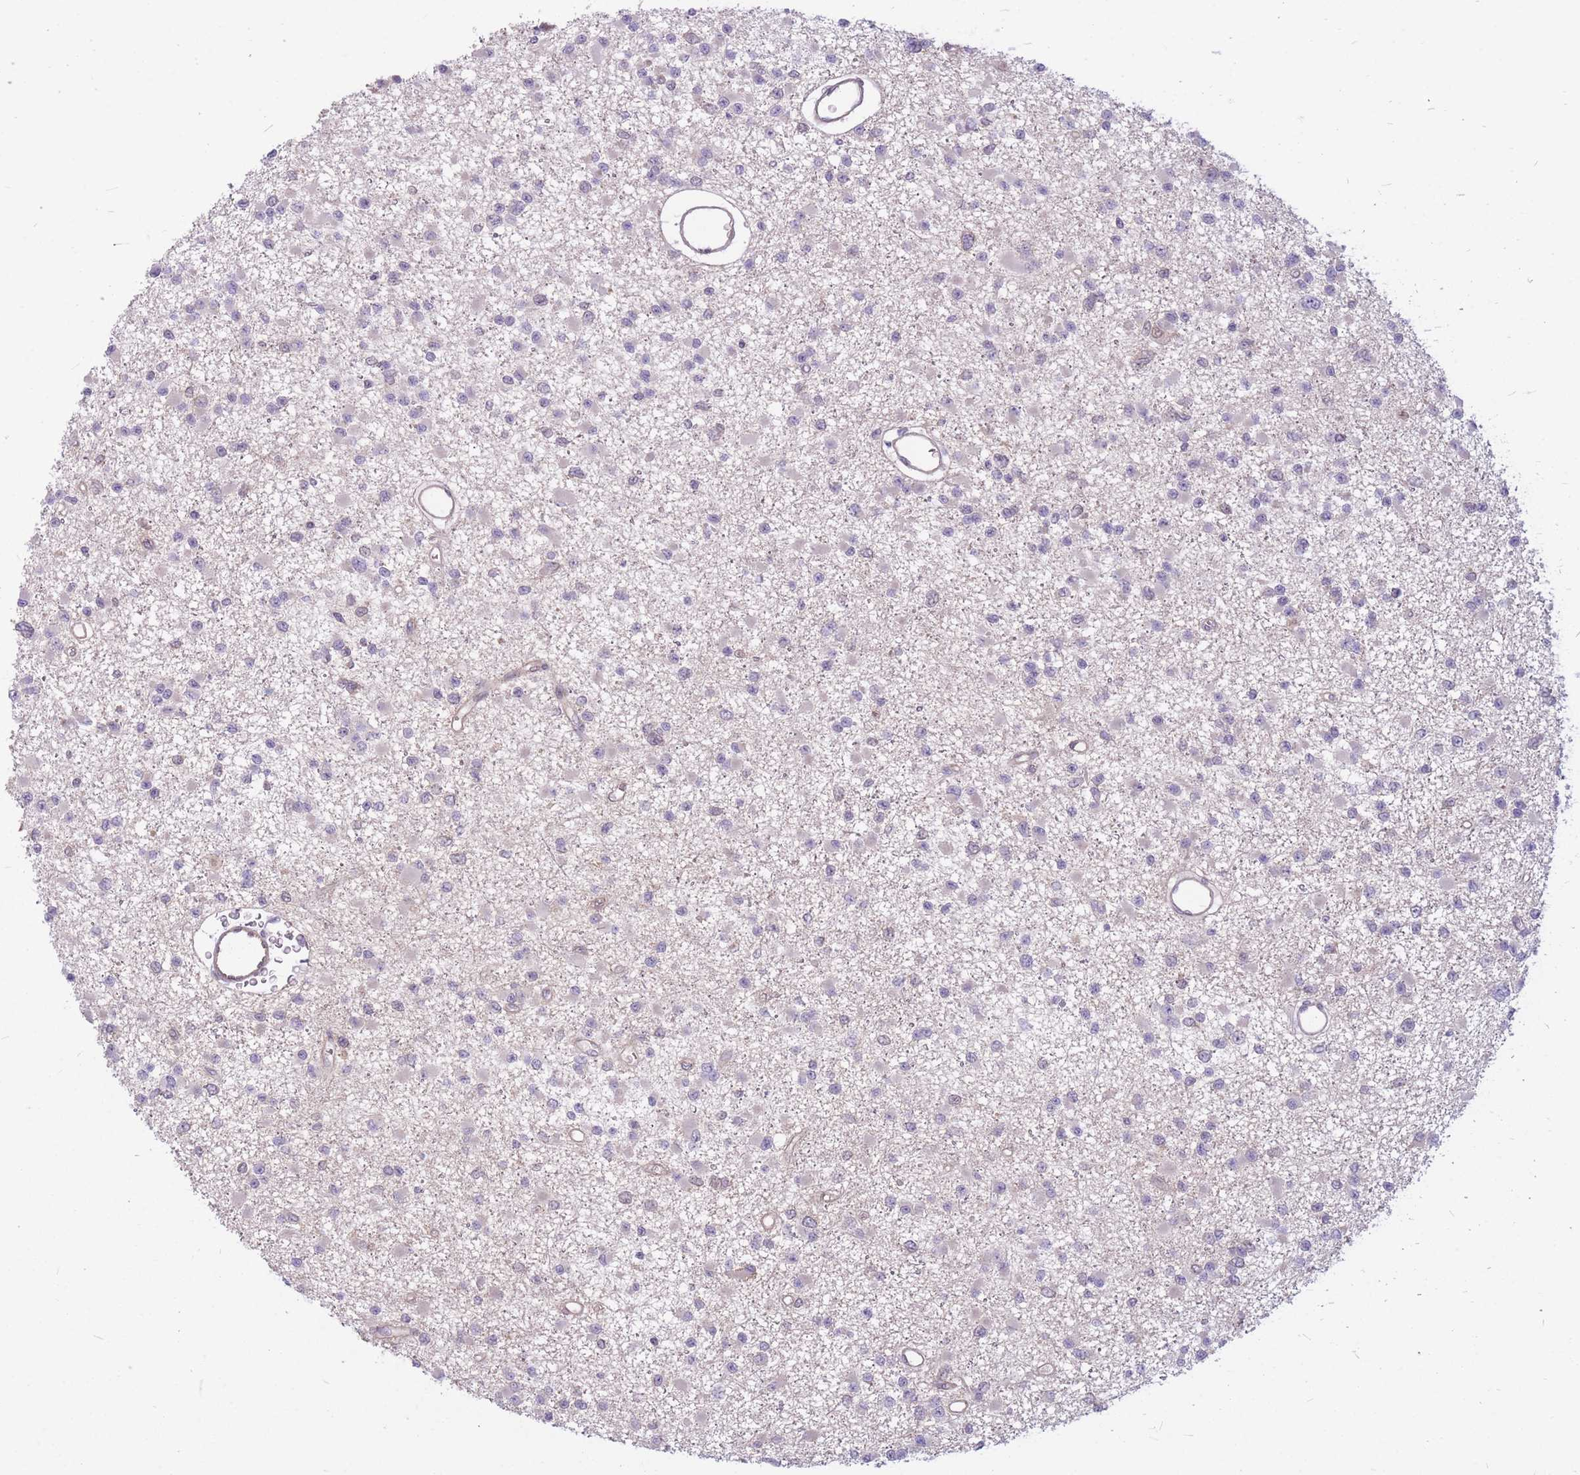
{"staining": {"intensity": "negative", "quantity": "none", "location": "none"}, "tissue": "glioma", "cell_type": "Tumor cells", "image_type": "cancer", "snomed": [{"axis": "morphology", "description": "Glioma, malignant, Low grade"}, {"axis": "topography", "description": "Brain"}], "caption": "Immunohistochemistry (IHC) histopathology image of neoplastic tissue: human malignant glioma (low-grade) stained with DAB demonstrates no significant protein positivity in tumor cells.", "gene": "TCF20", "patient": {"sex": "female", "age": 22}}